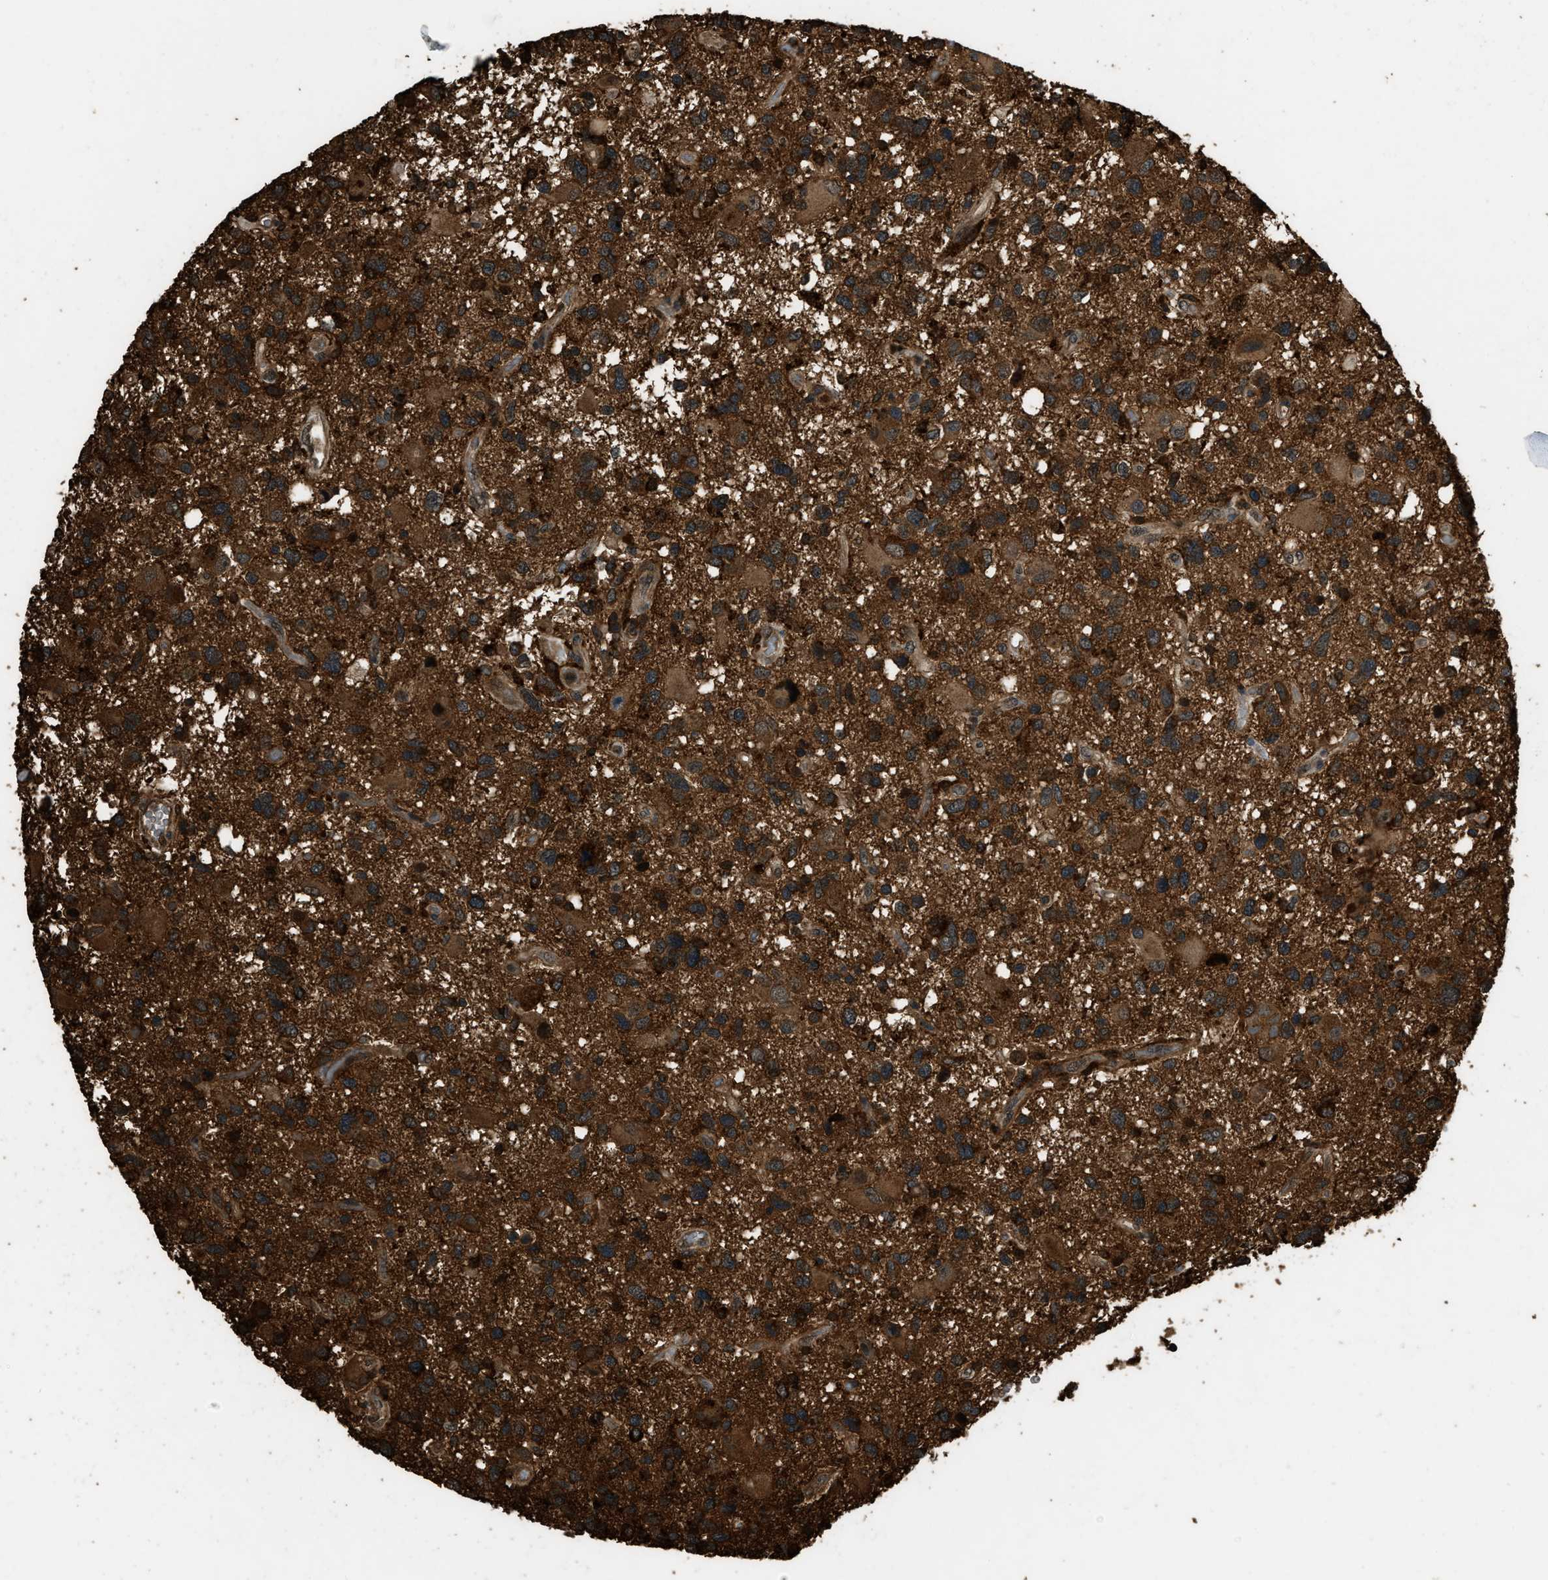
{"staining": {"intensity": "strong", "quantity": ">75%", "location": "cytoplasmic/membranous"}, "tissue": "glioma", "cell_type": "Tumor cells", "image_type": "cancer", "snomed": [{"axis": "morphology", "description": "Glioma, malignant, High grade"}, {"axis": "topography", "description": "Brain"}], "caption": "Immunohistochemistry photomicrograph of neoplastic tissue: human malignant high-grade glioma stained using immunohistochemistry (IHC) shows high levels of strong protein expression localized specifically in the cytoplasmic/membranous of tumor cells, appearing as a cytoplasmic/membranous brown color.", "gene": "RAP2A", "patient": {"sex": "male", "age": 33}}